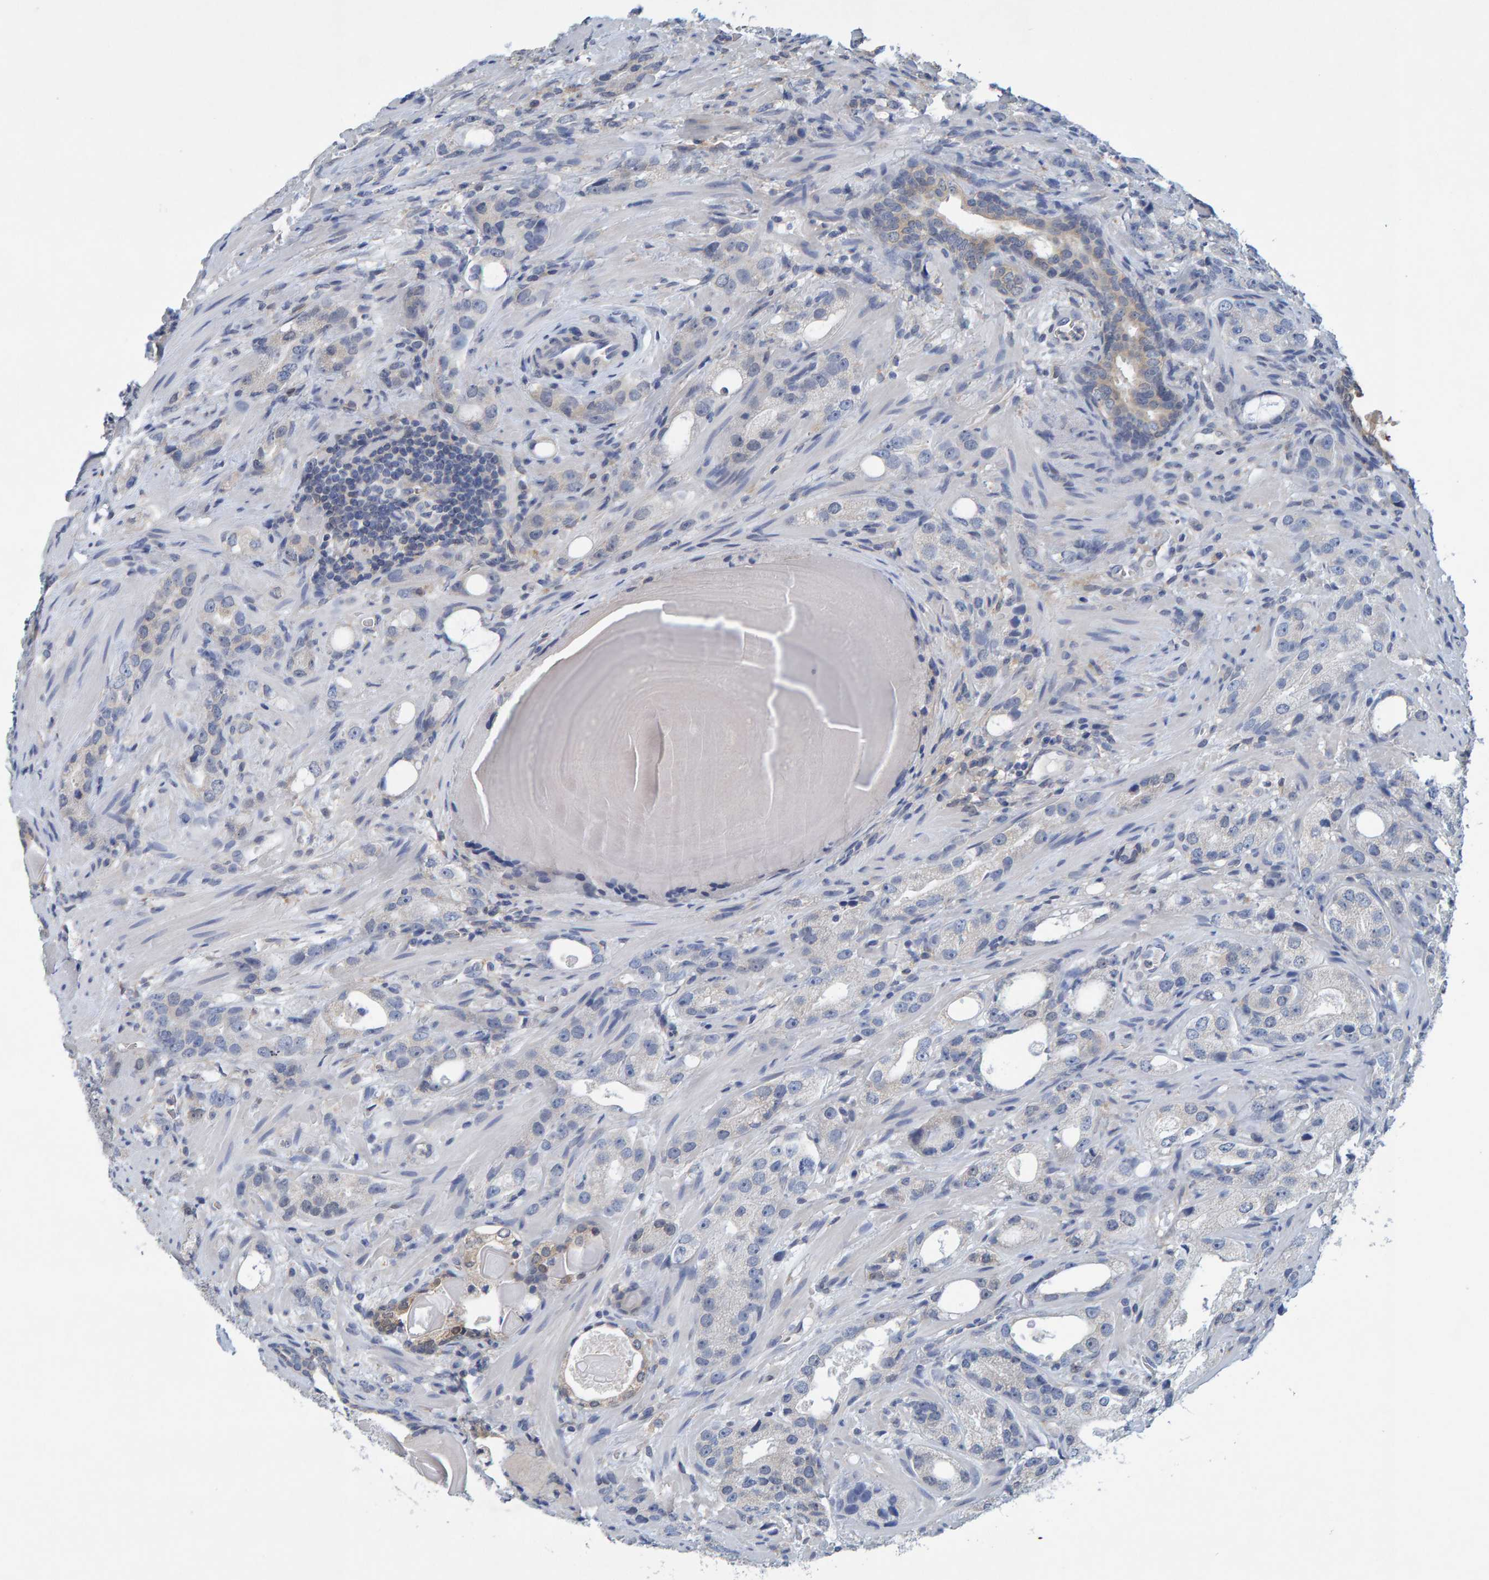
{"staining": {"intensity": "negative", "quantity": "none", "location": "none"}, "tissue": "prostate cancer", "cell_type": "Tumor cells", "image_type": "cancer", "snomed": [{"axis": "morphology", "description": "Adenocarcinoma, High grade"}, {"axis": "topography", "description": "Prostate"}], "caption": "An IHC micrograph of prostate cancer is shown. There is no staining in tumor cells of prostate cancer. (Stains: DAB (3,3'-diaminobenzidine) IHC with hematoxylin counter stain, Microscopy: brightfield microscopy at high magnification).", "gene": "ALAD", "patient": {"sex": "male", "age": 63}}